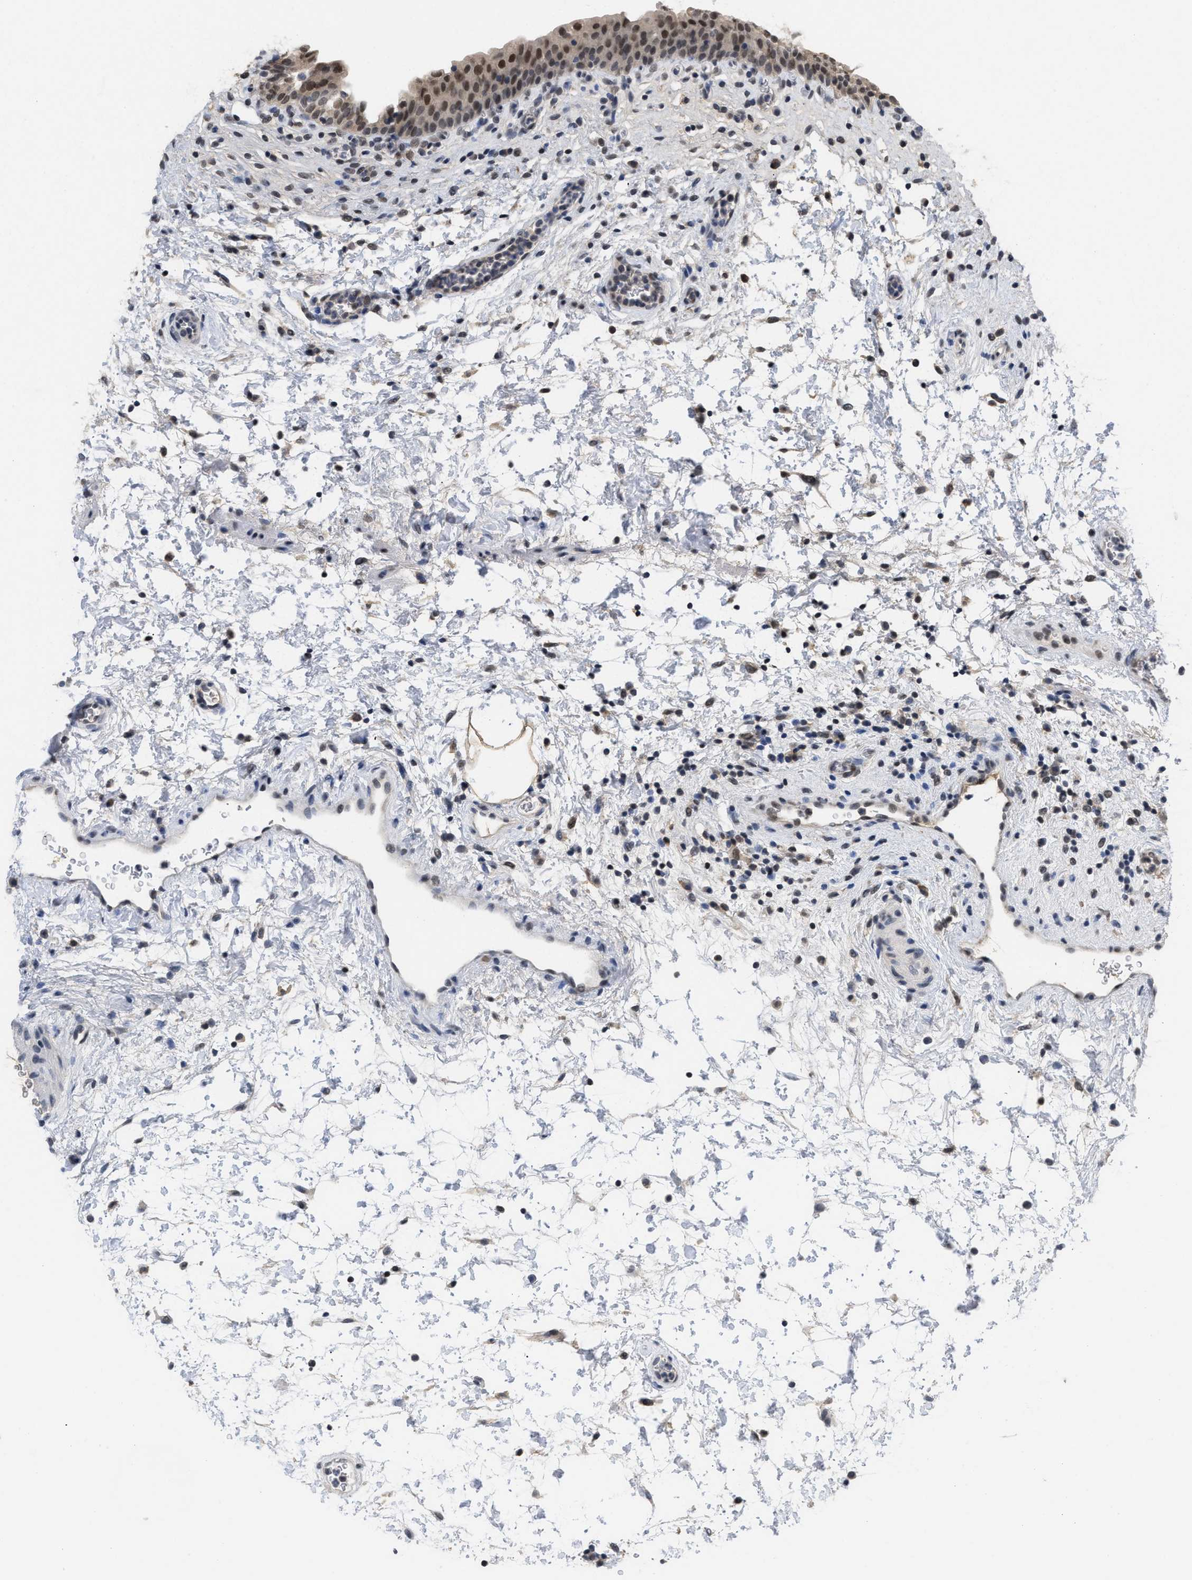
{"staining": {"intensity": "moderate", "quantity": ">75%", "location": "nuclear"}, "tissue": "urinary bladder", "cell_type": "Urothelial cells", "image_type": "normal", "snomed": [{"axis": "morphology", "description": "Normal tissue, NOS"}, {"axis": "topography", "description": "Urinary bladder"}], "caption": "This photomicrograph shows IHC staining of unremarkable urinary bladder, with medium moderate nuclear positivity in about >75% of urothelial cells.", "gene": "GGNBP2", "patient": {"sex": "male", "age": 37}}